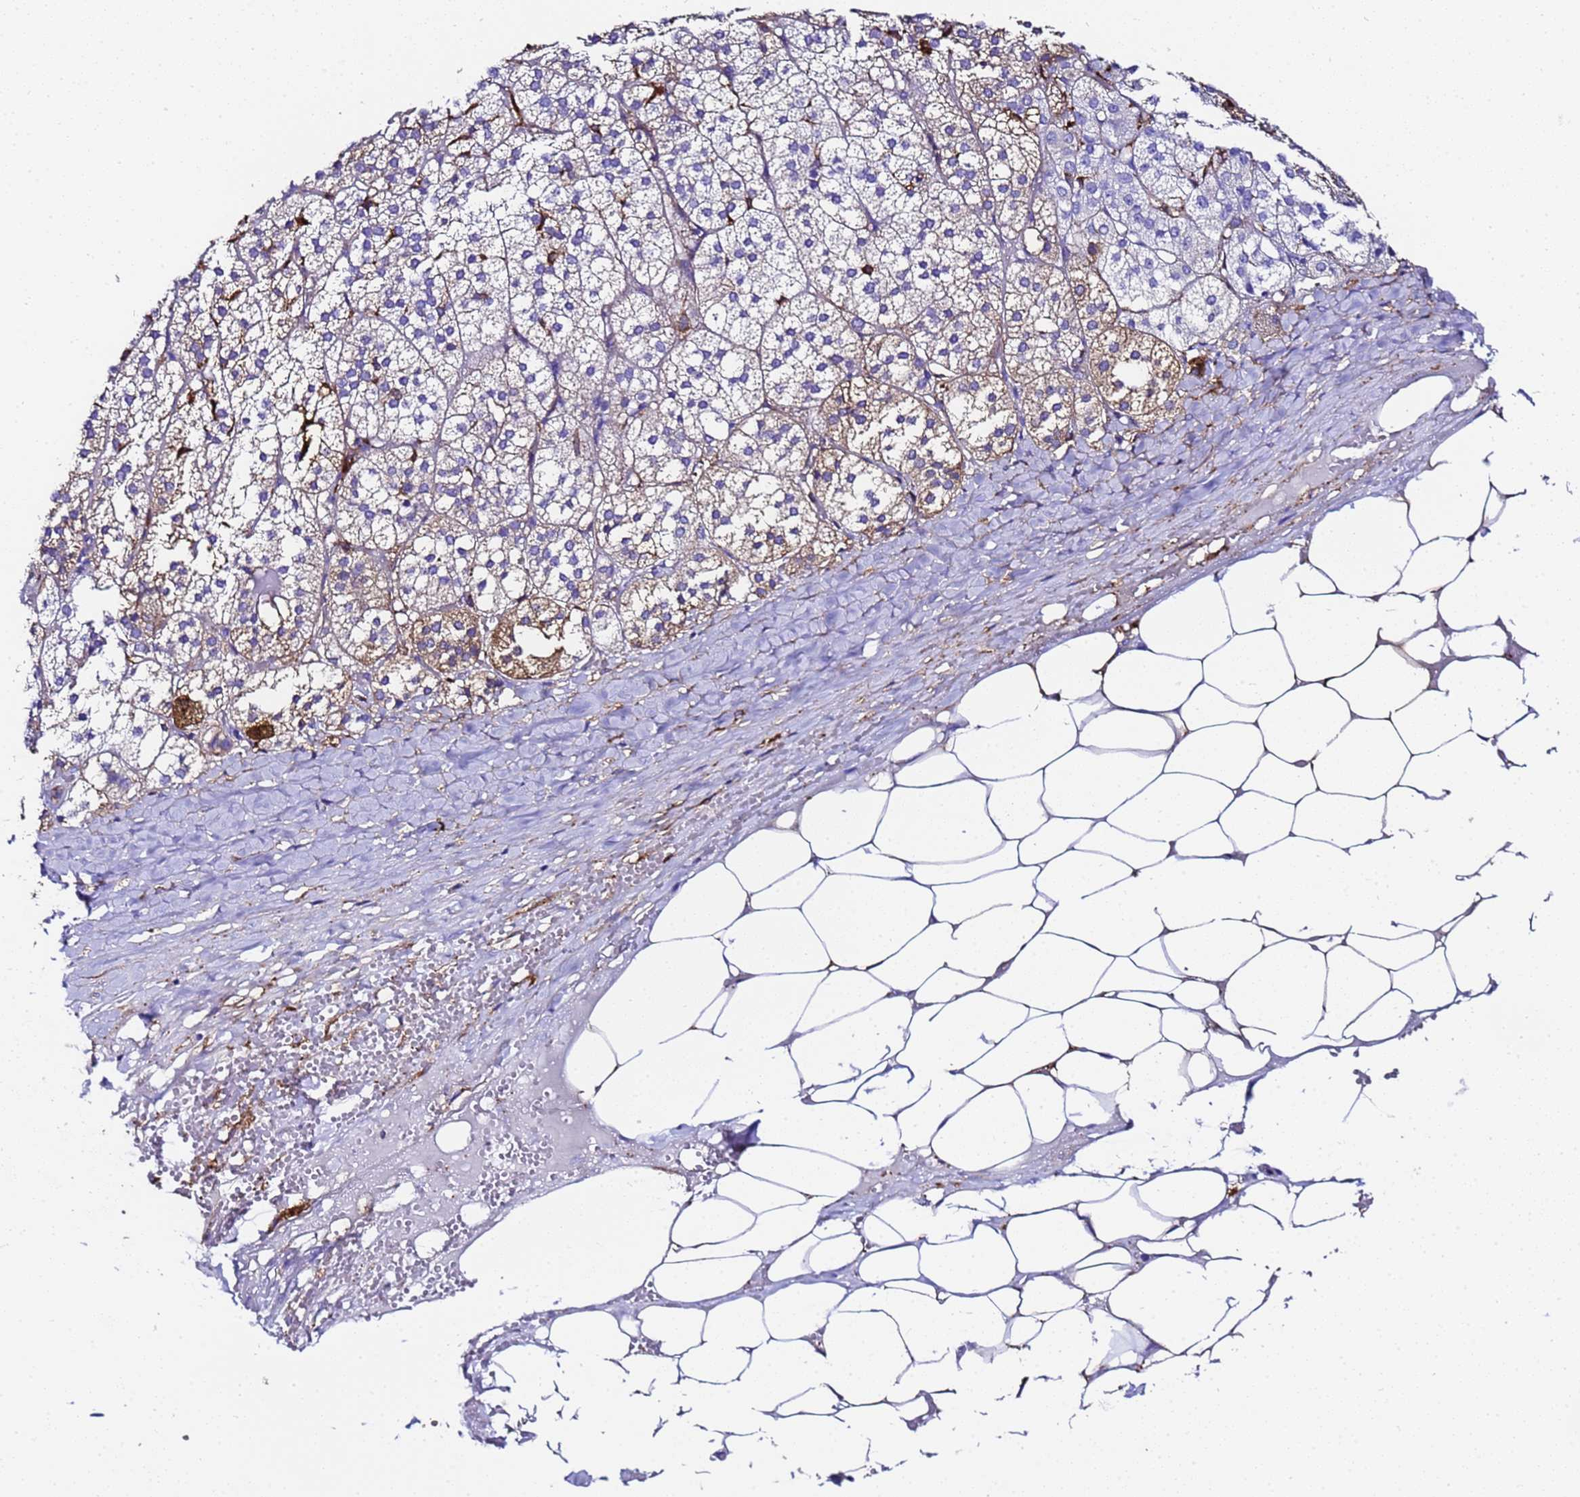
{"staining": {"intensity": "weak", "quantity": "<25%", "location": "cytoplasmic/membranous"}, "tissue": "adrenal gland", "cell_type": "Glandular cells", "image_type": "normal", "snomed": [{"axis": "morphology", "description": "Normal tissue, NOS"}, {"axis": "topography", "description": "Adrenal gland"}], "caption": "Immunohistochemistry (IHC) photomicrograph of normal adrenal gland: human adrenal gland stained with DAB (3,3'-diaminobenzidine) displays no significant protein expression in glandular cells.", "gene": "FTL", "patient": {"sex": "female", "age": 61}}